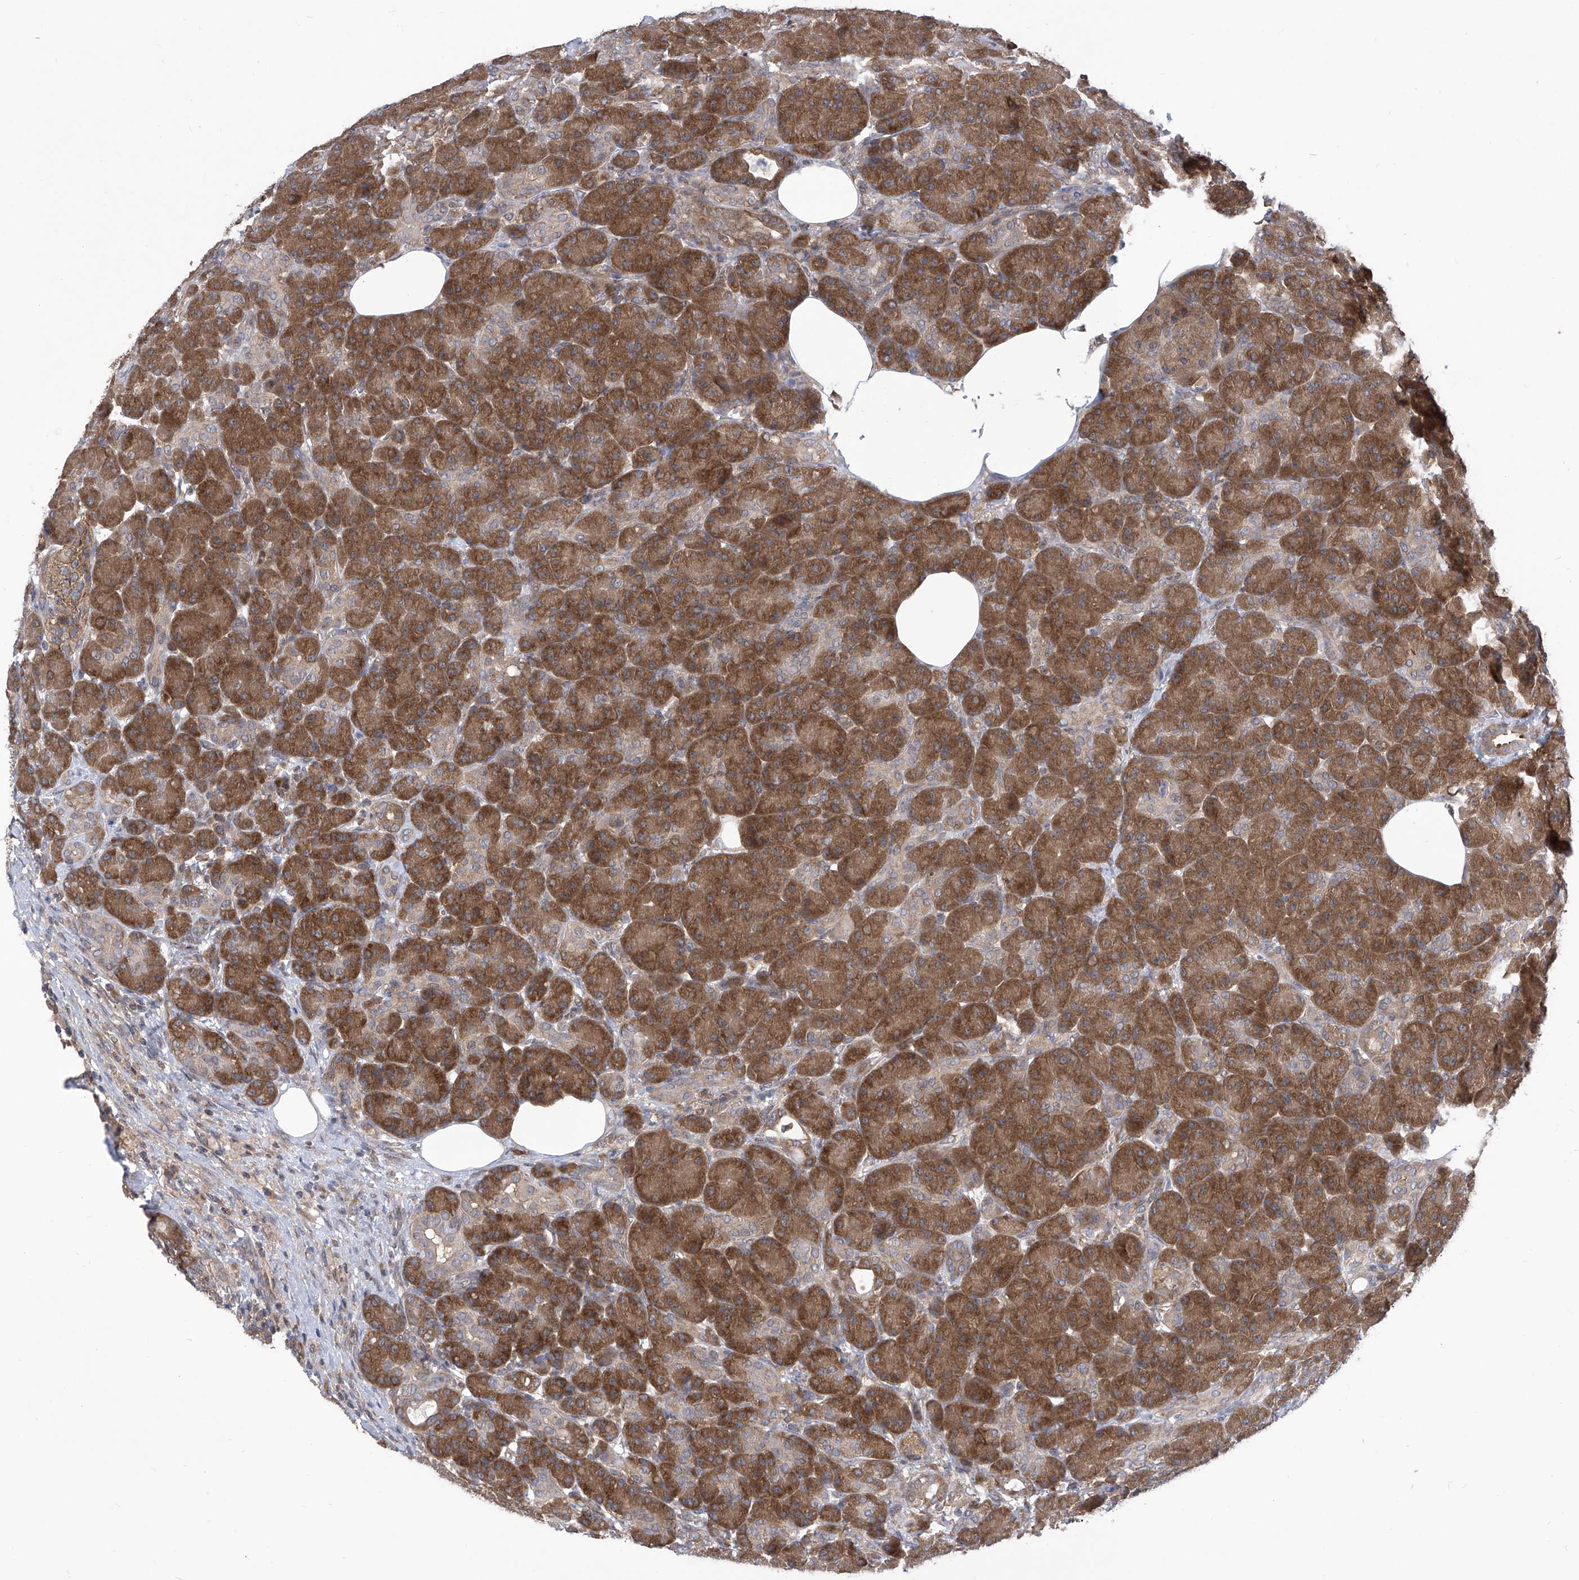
{"staining": {"intensity": "moderate", "quantity": ">75%", "location": "cytoplasmic/membranous"}, "tissue": "pancreas", "cell_type": "Exocrine glandular cells", "image_type": "normal", "snomed": [{"axis": "morphology", "description": "Normal tissue, NOS"}, {"axis": "topography", "description": "Pancreas"}], "caption": "Moderate cytoplasmic/membranous staining for a protein is appreciated in approximately >75% of exocrine glandular cells of unremarkable pancreas using immunohistochemistry.", "gene": "EIF3M", "patient": {"sex": "male", "age": 63}}